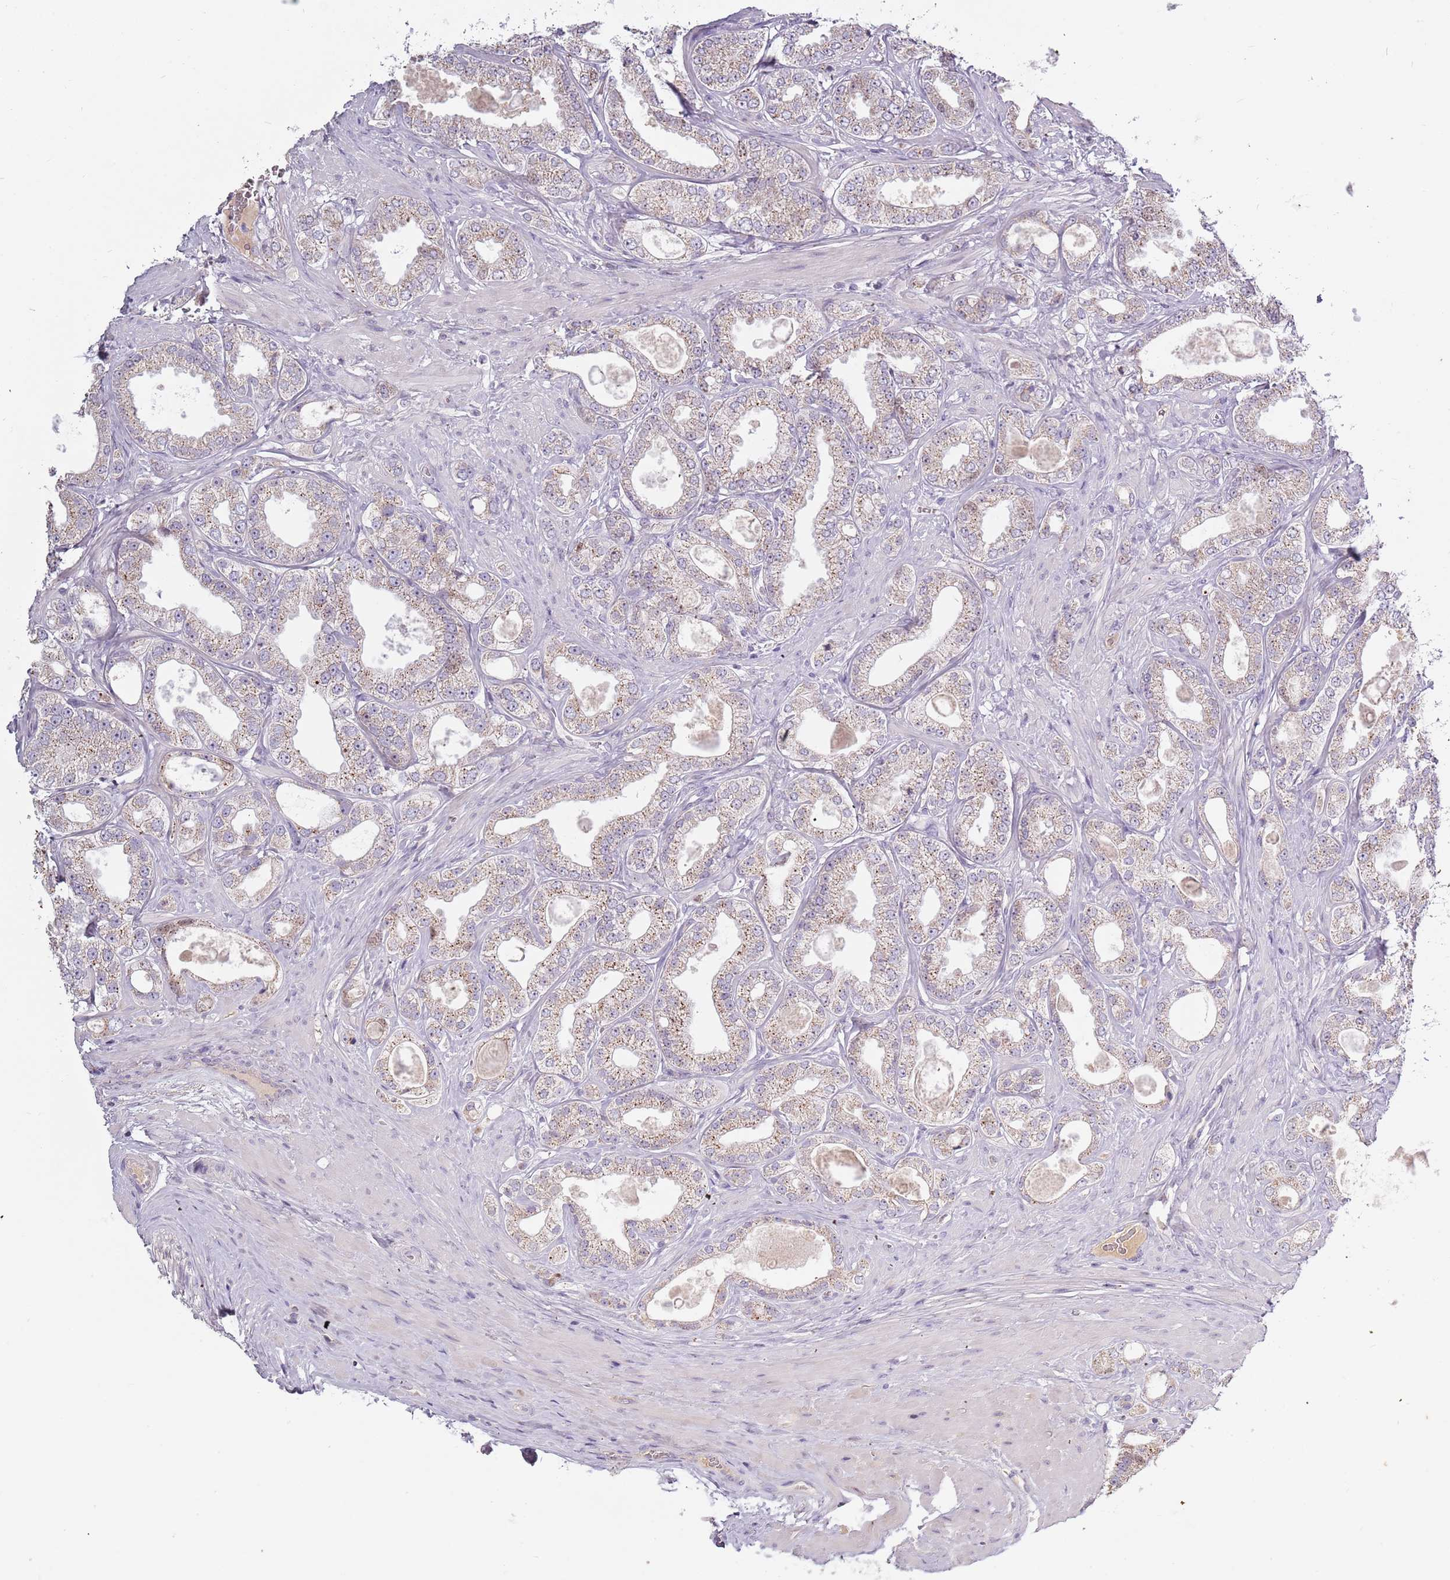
{"staining": {"intensity": "weak", "quantity": ">75%", "location": "cytoplasmic/membranous"}, "tissue": "prostate cancer", "cell_type": "Tumor cells", "image_type": "cancer", "snomed": [{"axis": "morphology", "description": "Adenocarcinoma, Low grade"}, {"axis": "topography", "description": "Prostate"}], "caption": "Protein analysis of prostate cancer (adenocarcinoma (low-grade)) tissue exhibits weak cytoplasmic/membranous expression in about >75% of tumor cells.", "gene": "SYS1", "patient": {"sex": "male", "age": 63}}